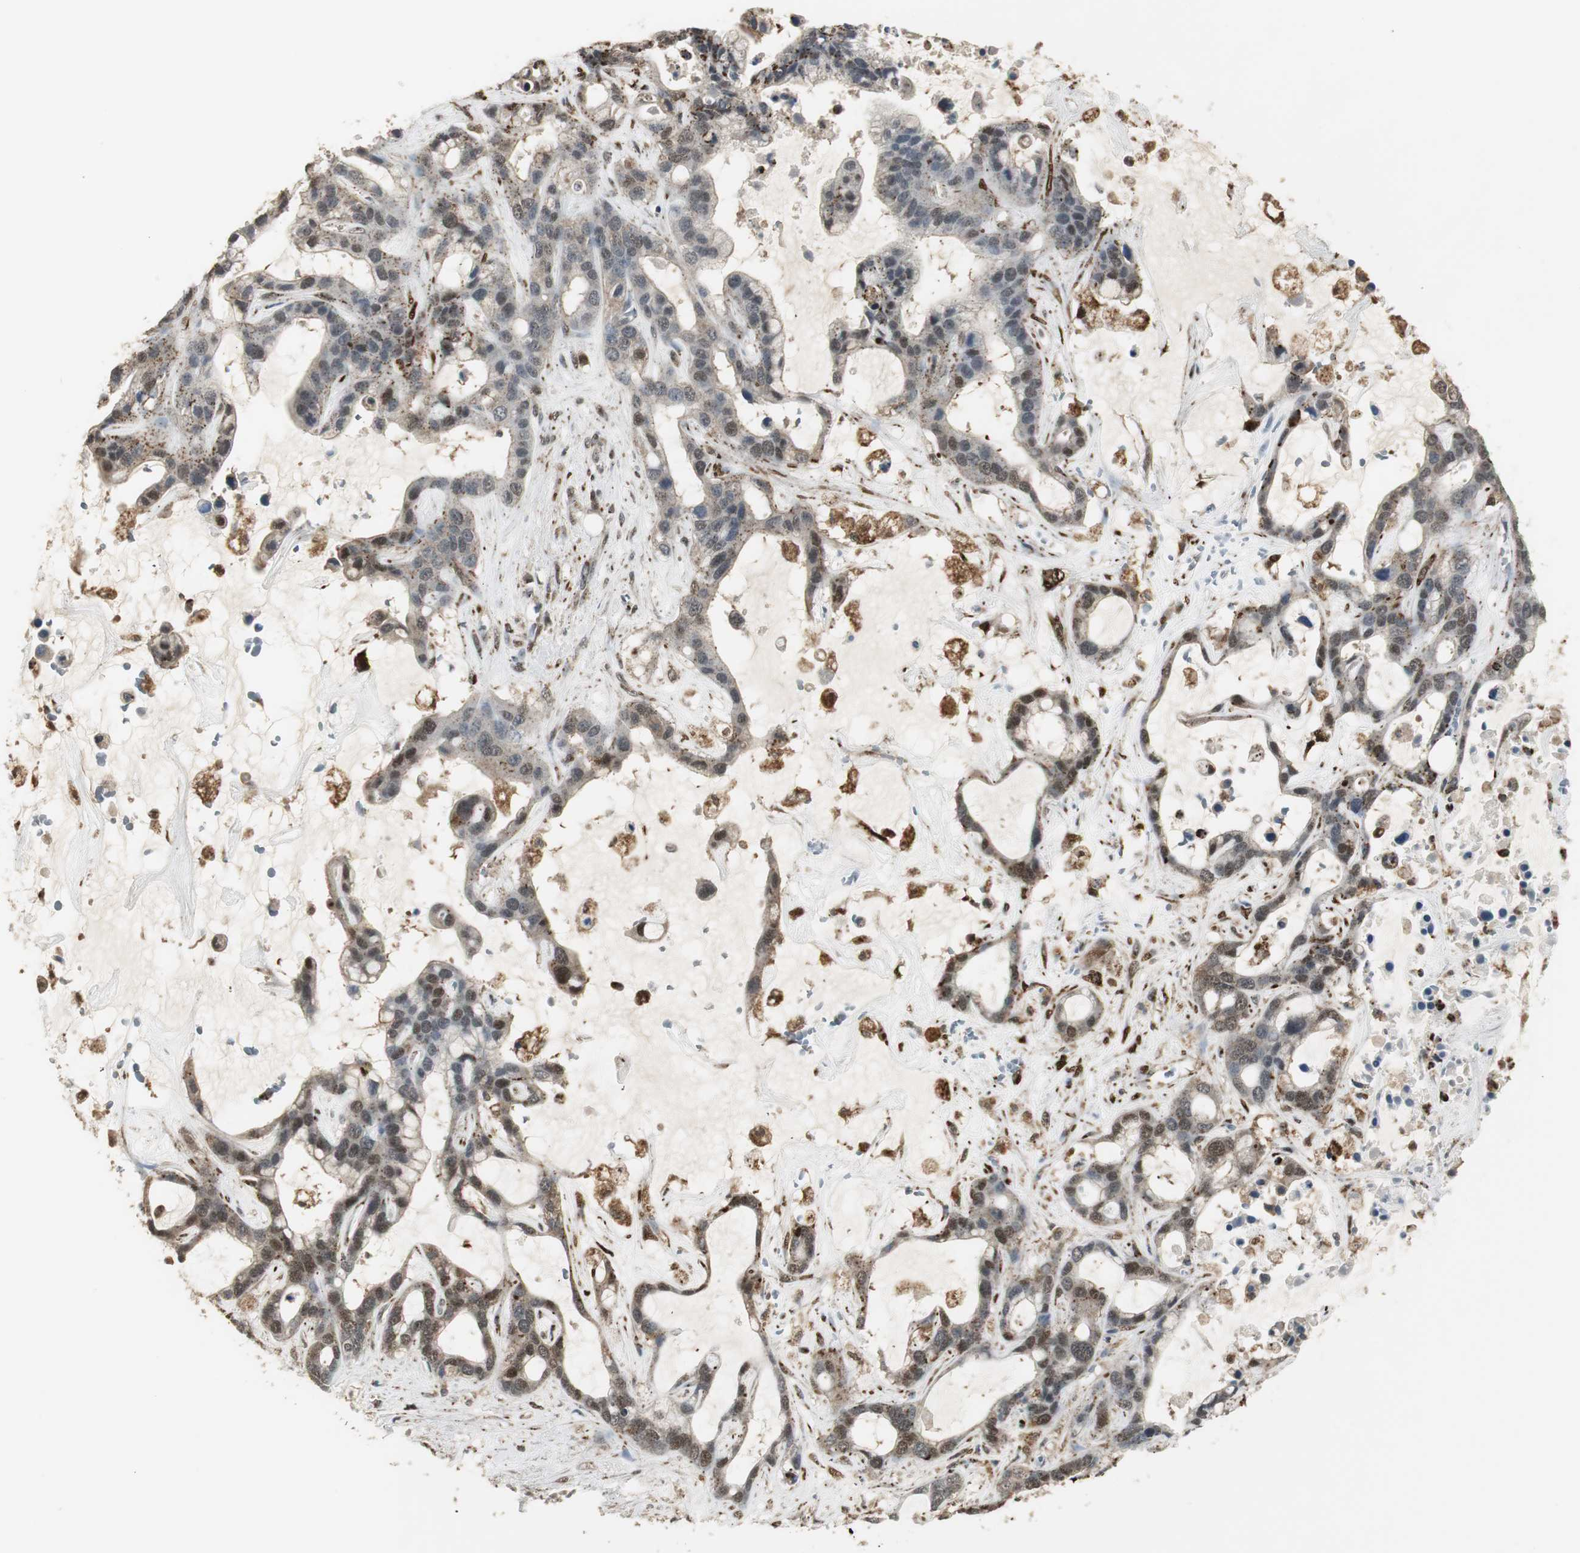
{"staining": {"intensity": "moderate", "quantity": ">75%", "location": "cytoplasmic/membranous,nuclear"}, "tissue": "liver cancer", "cell_type": "Tumor cells", "image_type": "cancer", "snomed": [{"axis": "morphology", "description": "Cholangiocarcinoma"}, {"axis": "topography", "description": "Liver"}], "caption": "About >75% of tumor cells in liver cancer reveal moderate cytoplasmic/membranous and nuclear protein positivity as visualized by brown immunohistochemical staining.", "gene": "PLIN3", "patient": {"sex": "female", "age": 65}}